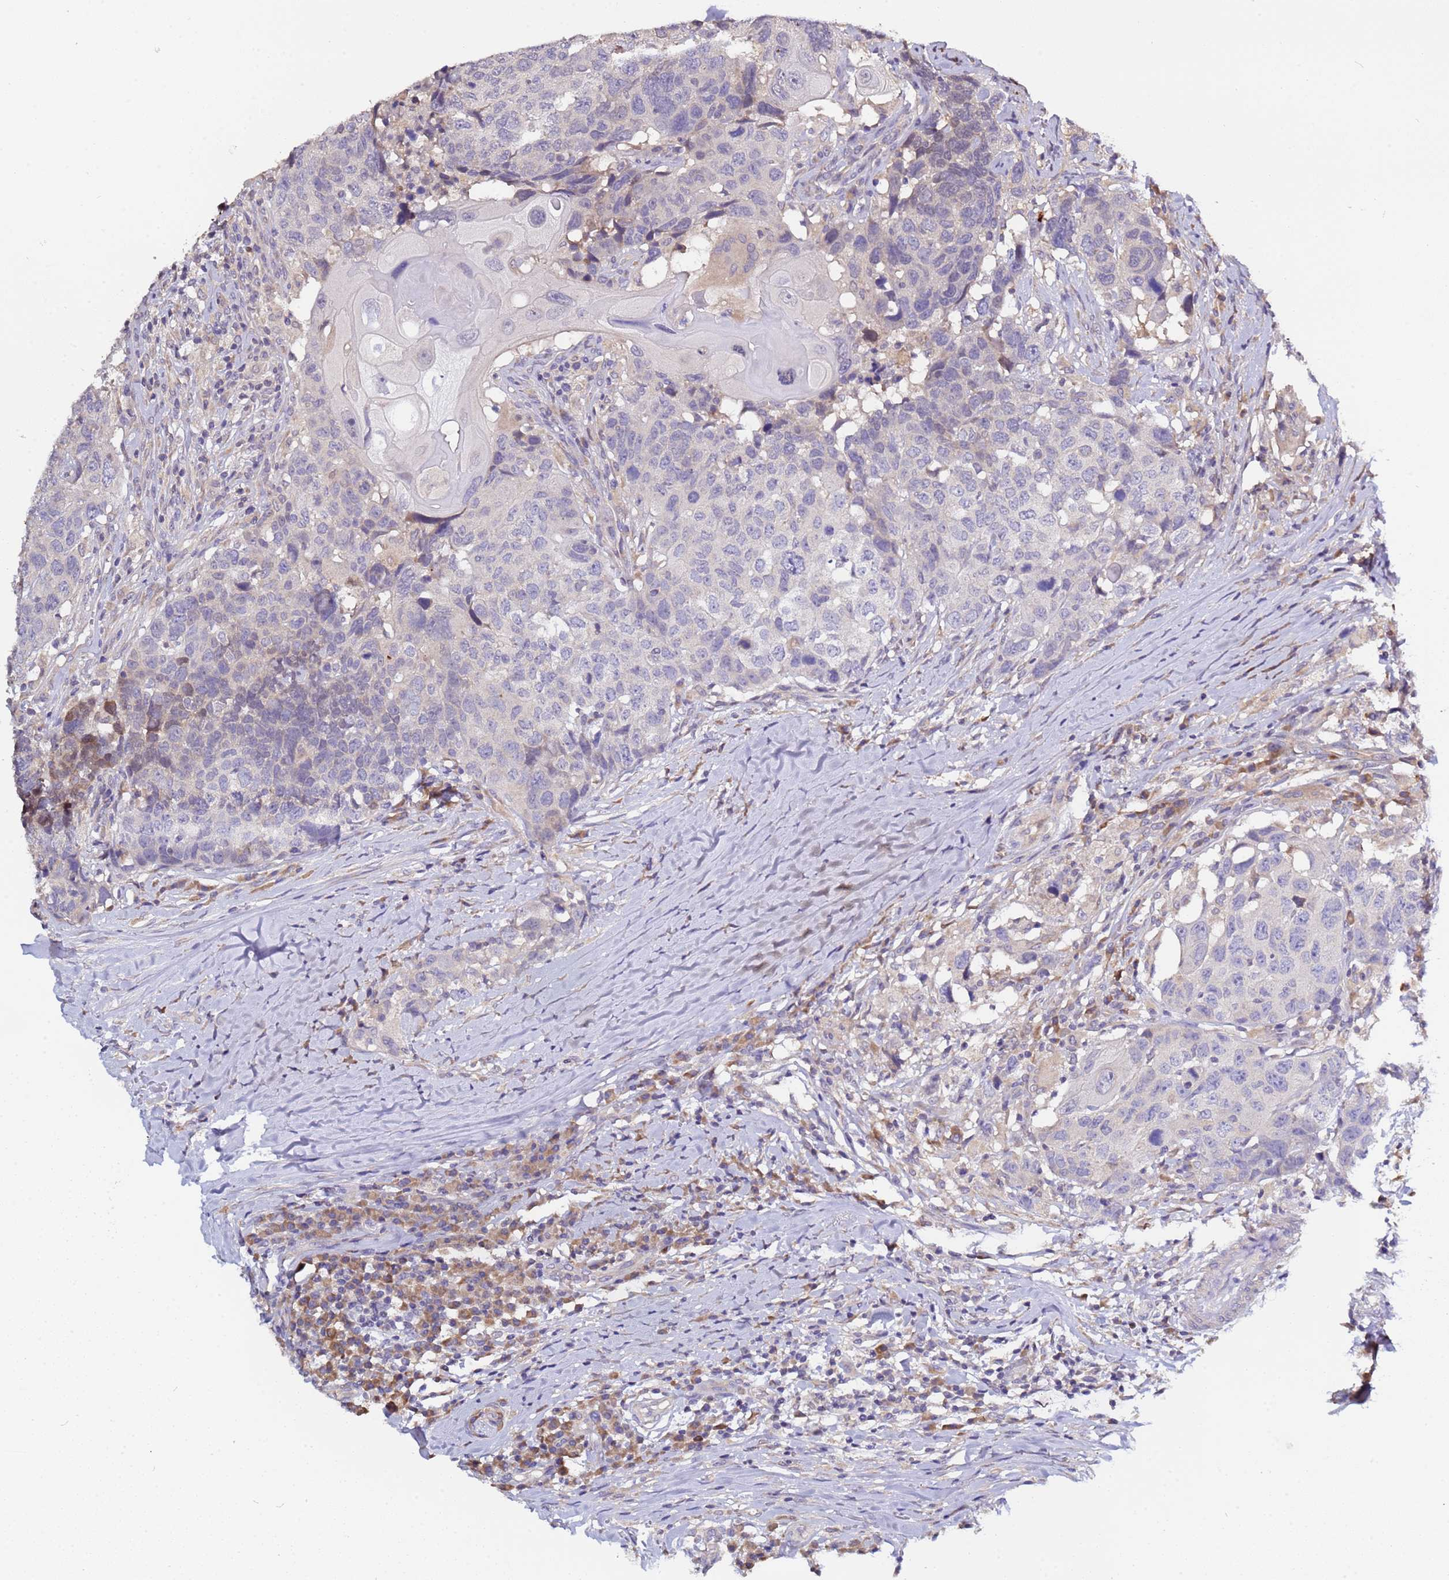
{"staining": {"intensity": "negative", "quantity": "none", "location": "none"}, "tissue": "head and neck cancer", "cell_type": "Tumor cells", "image_type": "cancer", "snomed": [{"axis": "morphology", "description": "Normal tissue, NOS"}, {"axis": "morphology", "description": "Squamous cell carcinoma, NOS"}, {"axis": "topography", "description": "Skeletal muscle"}, {"axis": "topography", "description": "Vascular tissue"}, {"axis": "topography", "description": "Peripheral nerve tissue"}, {"axis": "topography", "description": "Head-Neck"}], "caption": "A micrograph of human head and neck squamous cell carcinoma is negative for staining in tumor cells.", "gene": "ELMOD2", "patient": {"sex": "male", "age": 66}}